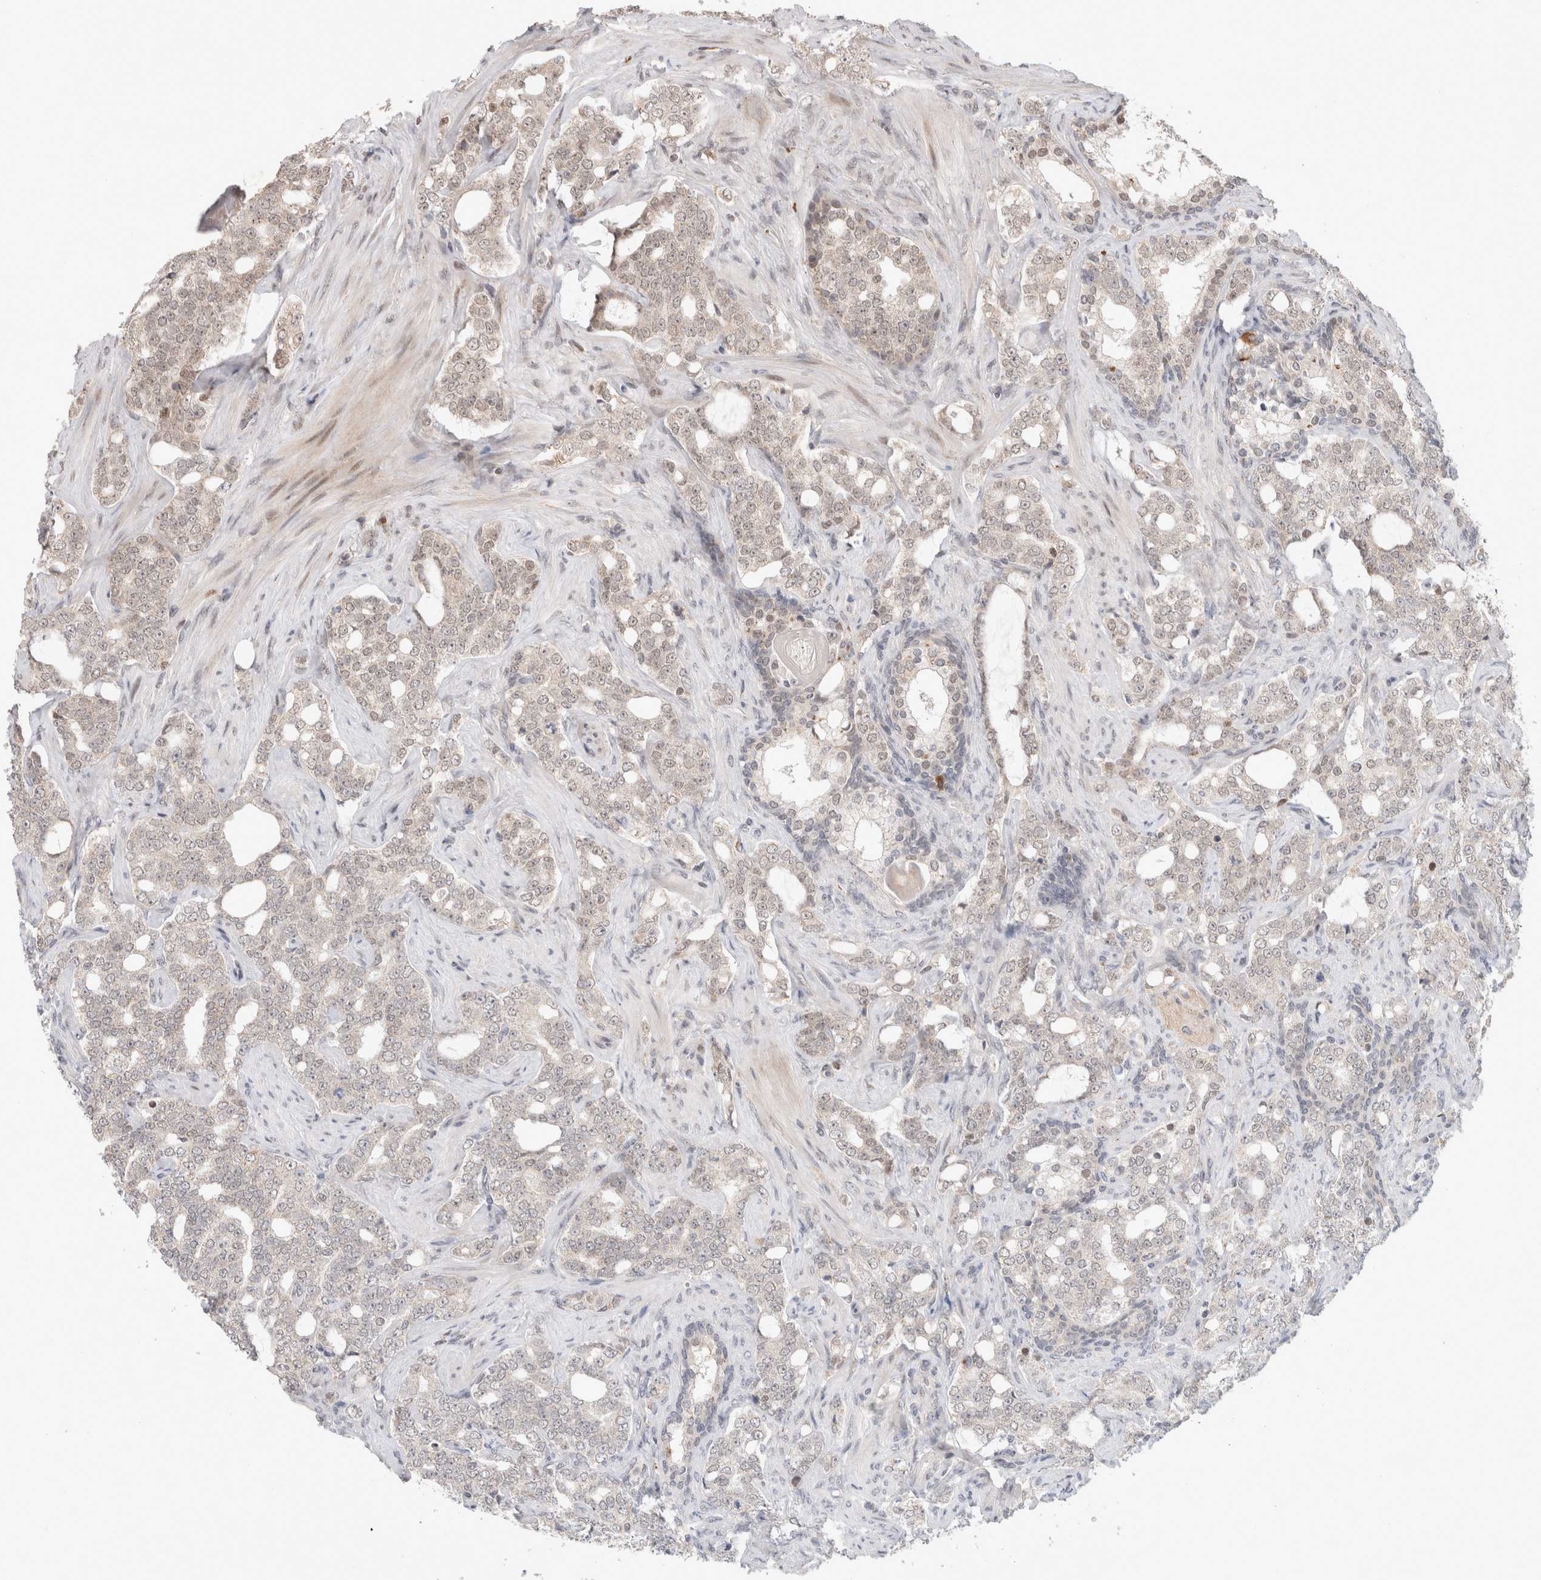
{"staining": {"intensity": "weak", "quantity": "25%-75%", "location": "cytoplasmic/membranous,nuclear"}, "tissue": "prostate cancer", "cell_type": "Tumor cells", "image_type": "cancer", "snomed": [{"axis": "morphology", "description": "Adenocarcinoma, High grade"}, {"axis": "topography", "description": "Prostate"}], "caption": "Prostate cancer was stained to show a protein in brown. There is low levels of weak cytoplasmic/membranous and nuclear positivity in about 25%-75% of tumor cells.", "gene": "SYDE2", "patient": {"sex": "male", "age": 64}}